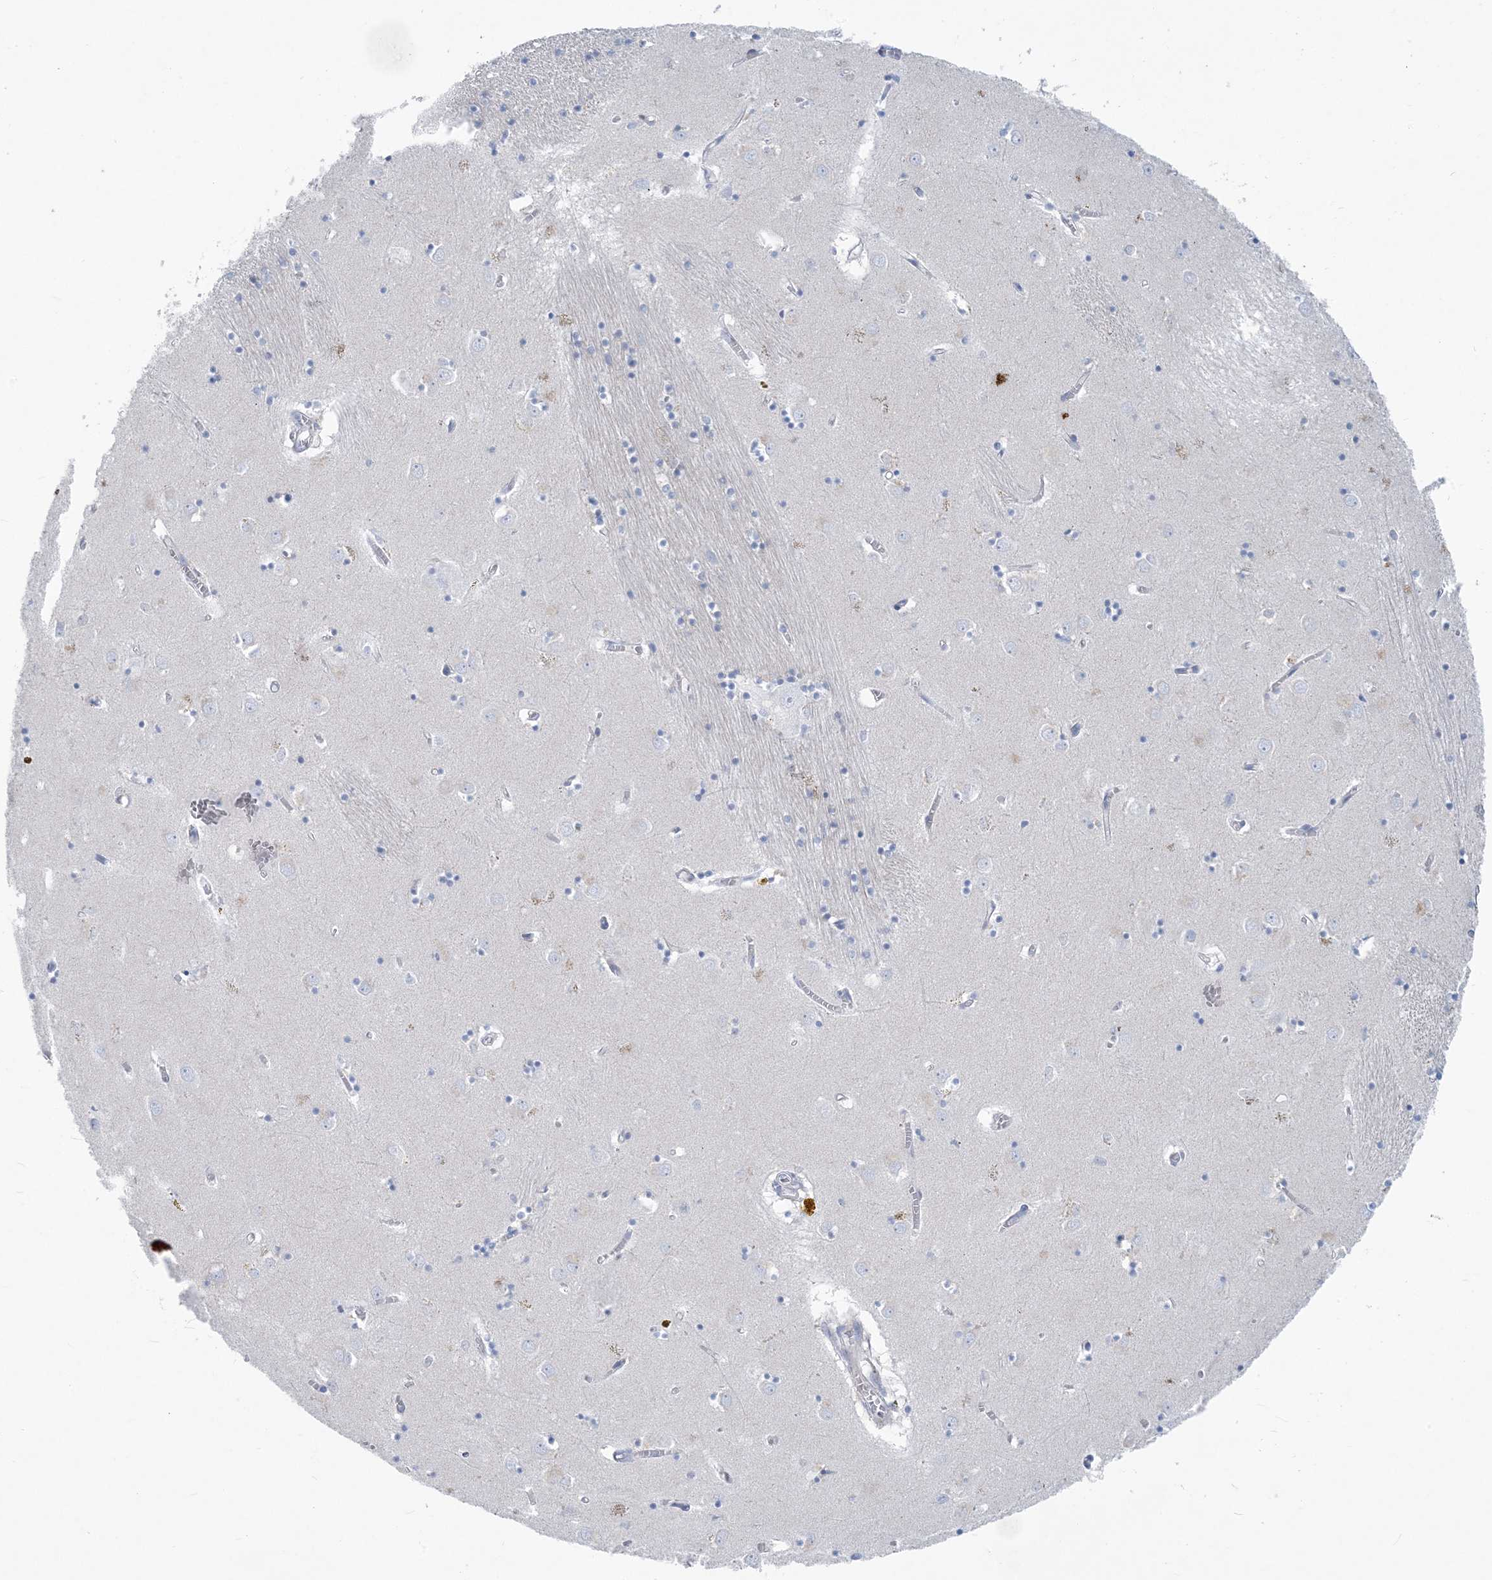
{"staining": {"intensity": "negative", "quantity": "none", "location": "none"}, "tissue": "caudate", "cell_type": "Glial cells", "image_type": "normal", "snomed": [{"axis": "morphology", "description": "Normal tissue, NOS"}, {"axis": "topography", "description": "Lateral ventricle wall"}], "caption": "Caudate stained for a protein using immunohistochemistry exhibits no staining glial cells.", "gene": "MOXD1", "patient": {"sex": "male", "age": 70}}